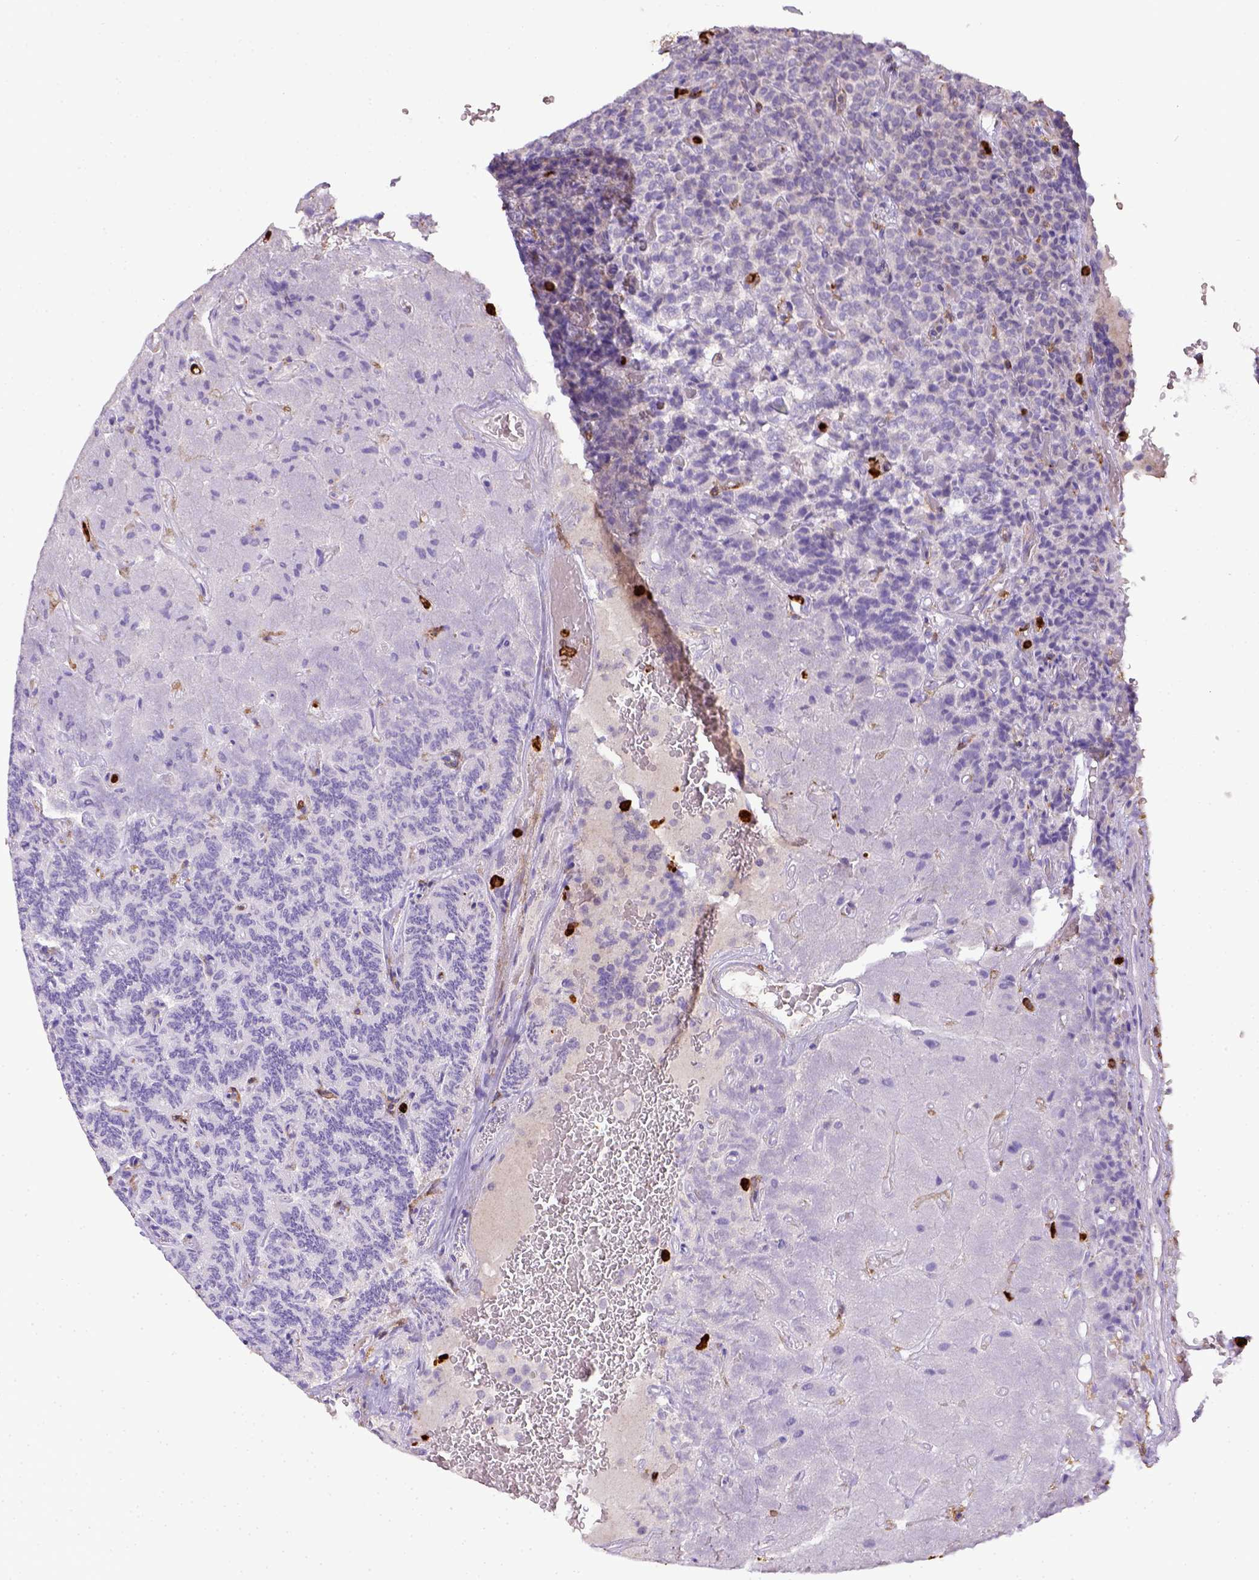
{"staining": {"intensity": "negative", "quantity": "none", "location": "none"}, "tissue": "carcinoid", "cell_type": "Tumor cells", "image_type": "cancer", "snomed": [{"axis": "morphology", "description": "Carcinoid, malignant, NOS"}, {"axis": "topography", "description": "Pancreas"}], "caption": "Tumor cells show no significant positivity in carcinoid (malignant).", "gene": "ITGAM", "patient": {"sex": "male", "age": 36}}